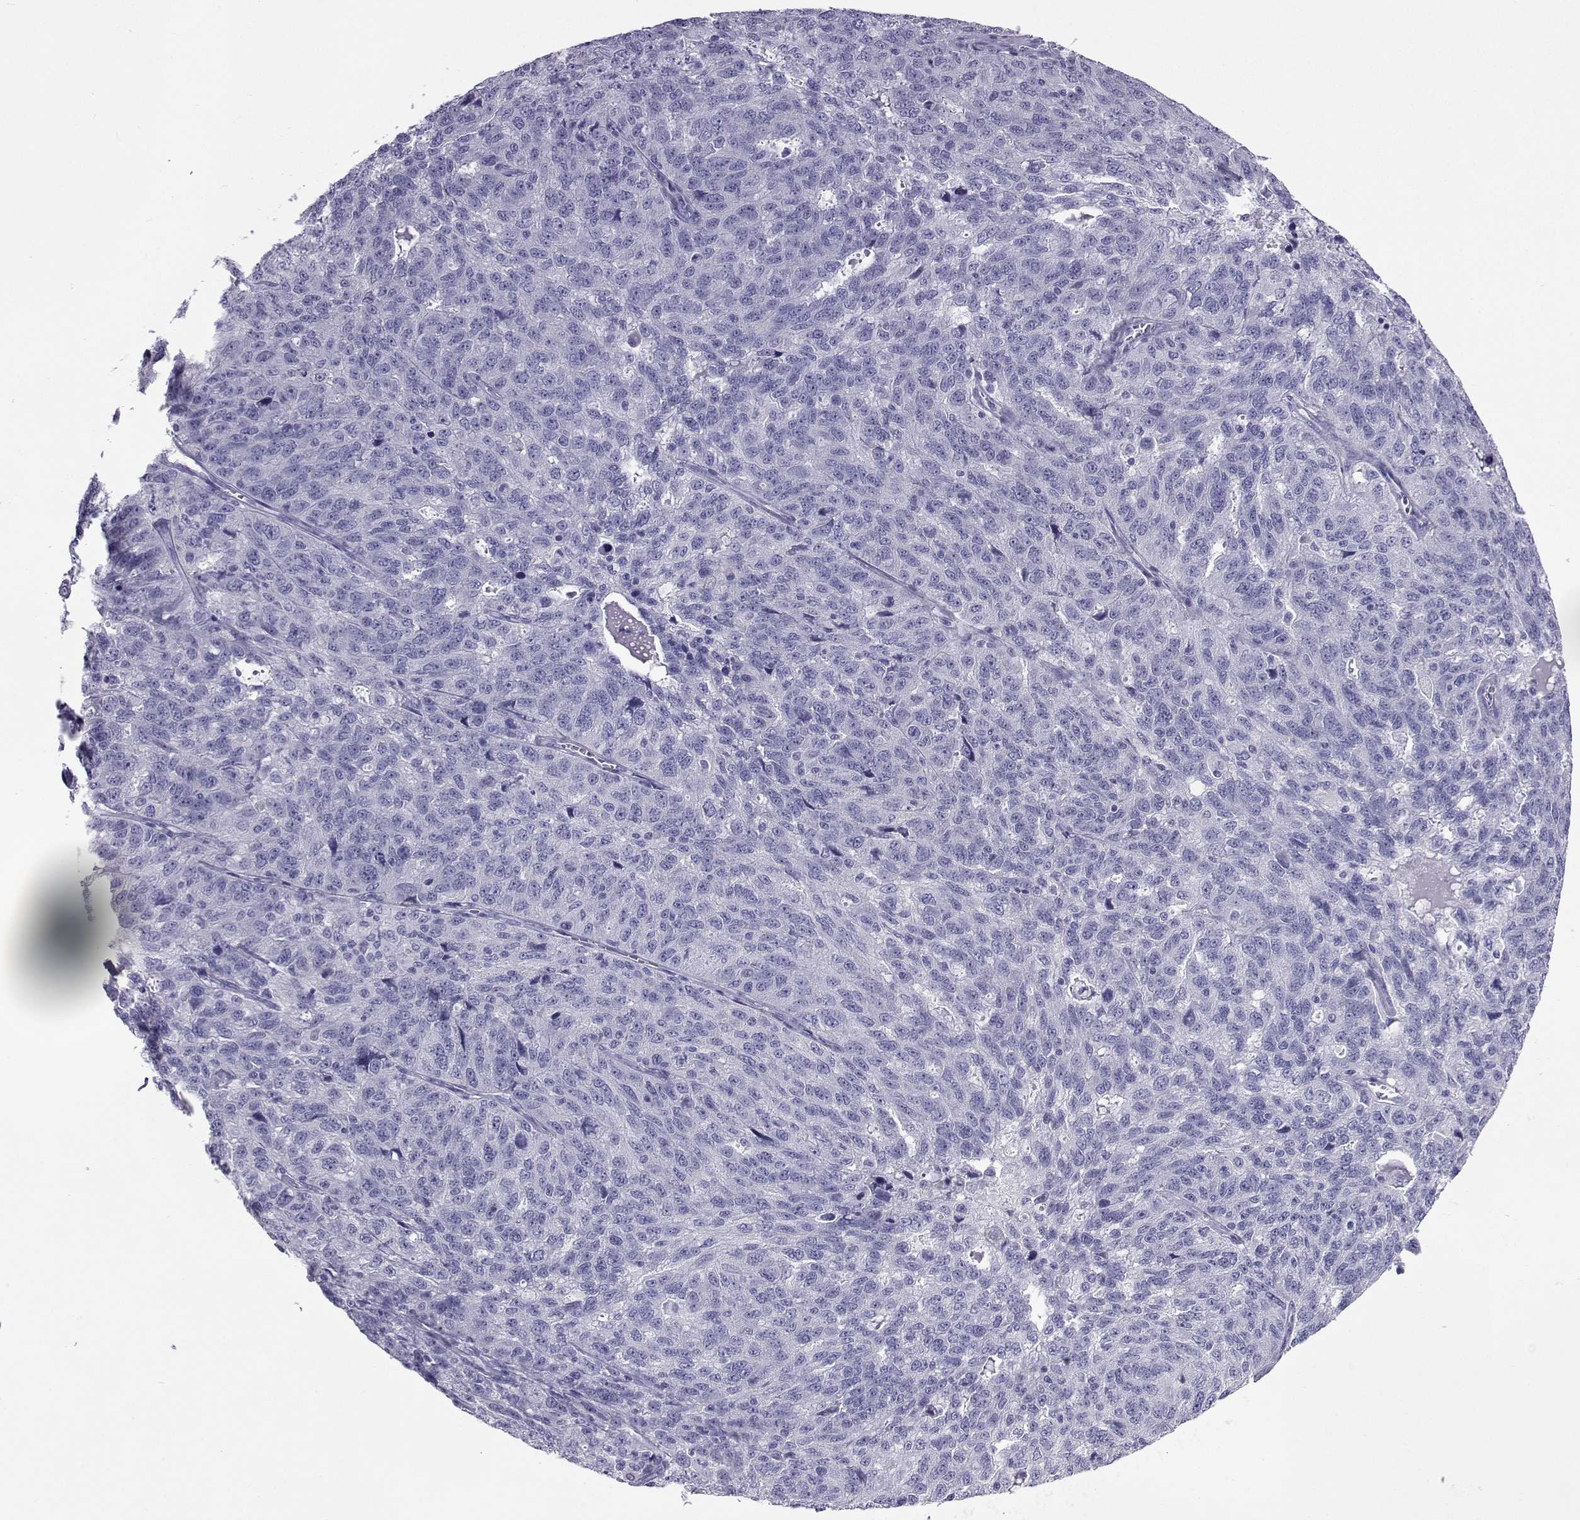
{"staining": {"intensity": "negative", "quantity": "none", "location": "none"}, "tissue": "ovarian cancer", "cell_type": "Tumor cells", "image_type": "cancer", "snomed": [{"axis": "morphology", "description": "Cystadenocarcinoma, serous, NOS"}, {"axis": "topography", "description": "Ovary"}], "caption": "This is an IHC micrograph of ovarian cancer. There is no positivity in tumor cells.", "gene": "PLIN4", "patient": {"sex": "female", "age": 71}}